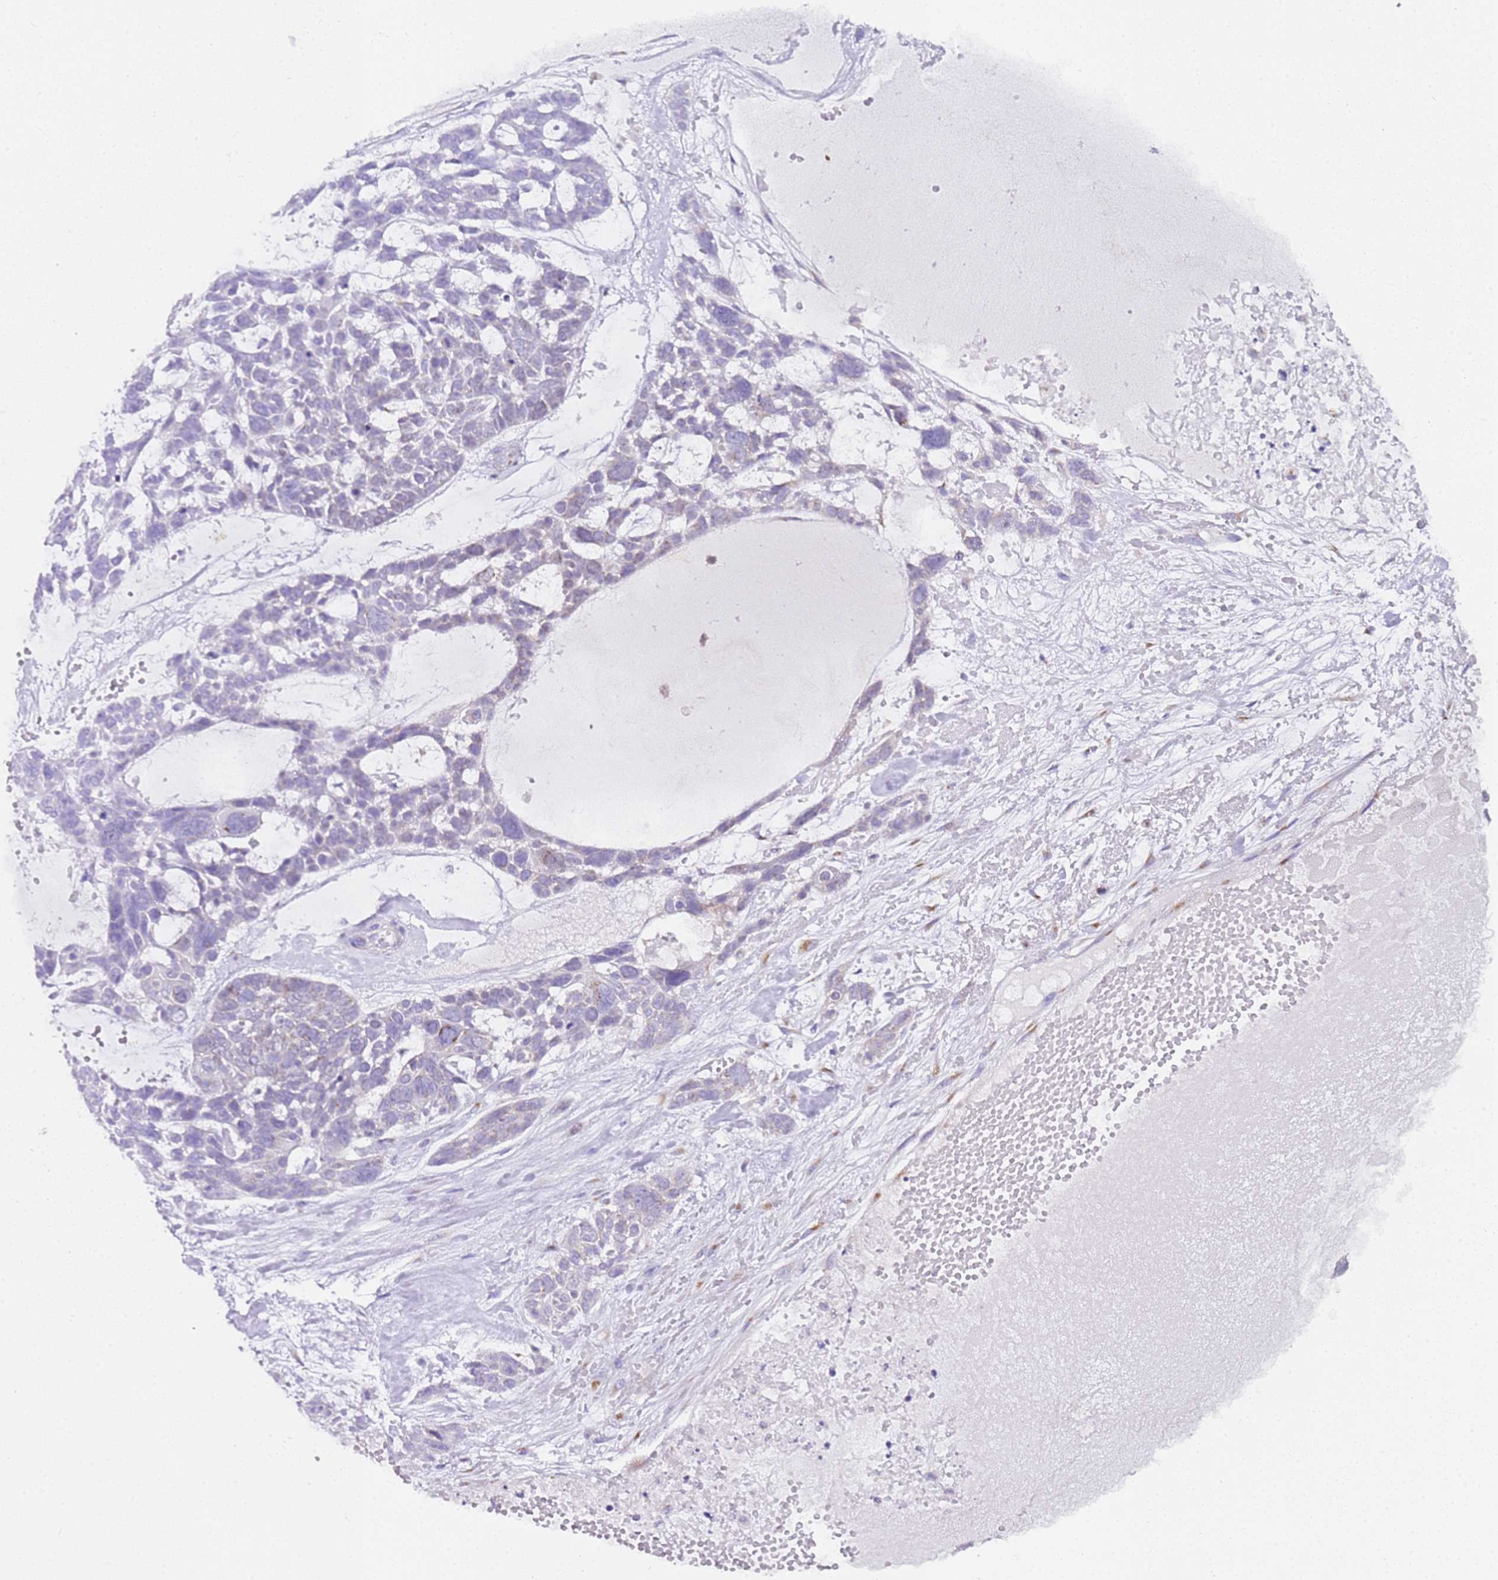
{"staining": {"intensity": "negative", "quantity": "none", "location": "none"}, "tissue": "skin cancer", "cell_type": "Tumor cells", "image_type": "cancer", "snomed": [{"axis": "morphology", "description": "Basal cell carcinoma"}, {"axis": "topography", "description": "Skin"}], "caption": "Tumor cells show no significant positivity in skin cancer.", "gene": "MRPL49", "patient": {"sex": "male", "age": 88}}